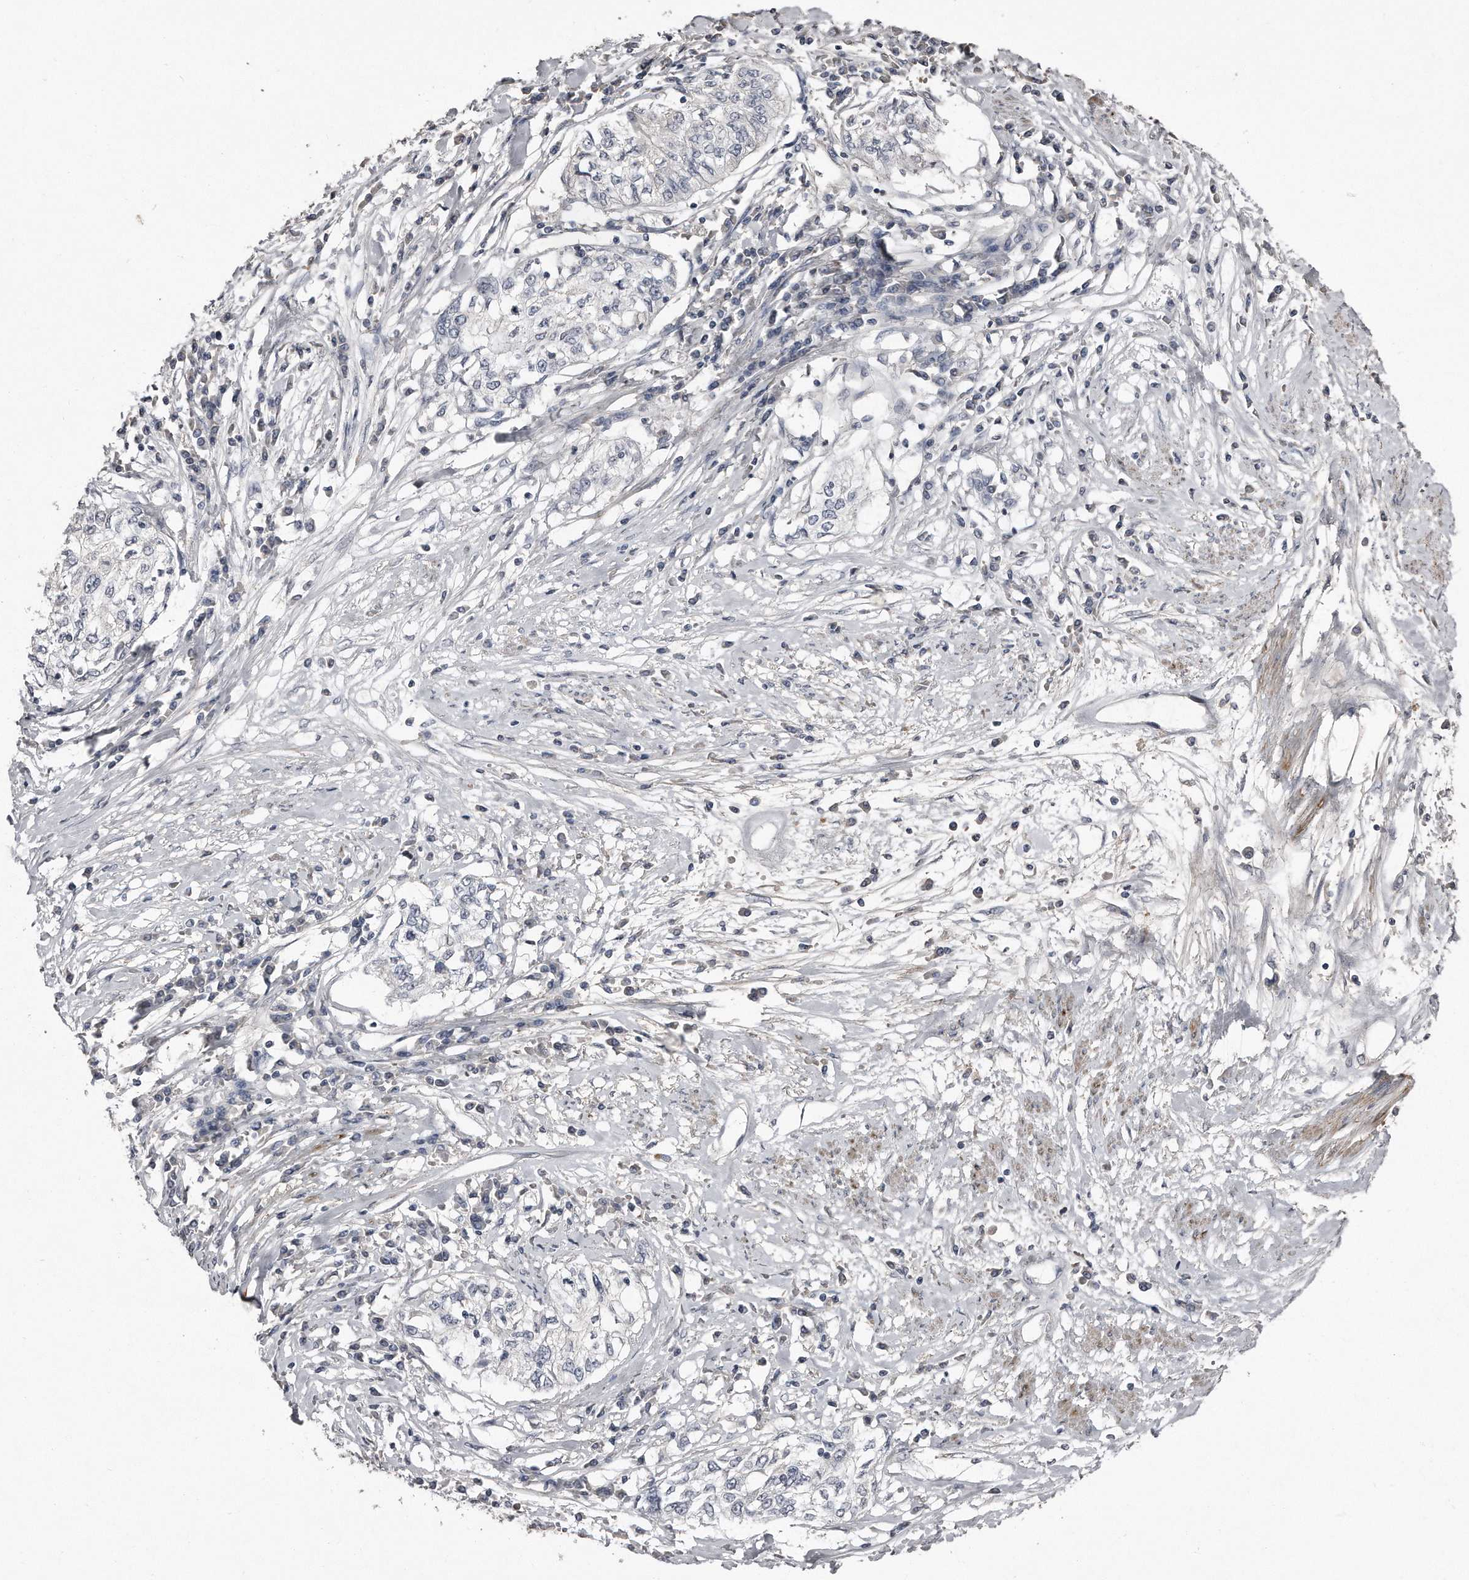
{"staining": {"intensity": "negative", "quantity": "none", "location": "none"}, "tissue": "cervical cancer", "cell_type": "Tumor cells", "image_type": "cancer", "snomed": [{"axis": "morphology", "description": "Squamous cell carcinoma, NOS"}, {"axis": "topography", "description": "Cervix"}], "caption": "Cervical cancer (squamous cell carcinoma) stained for a protein using immunohistochemistry demonstrates no staining tumor cells.", "gene": "LMOD1", "patient": {"sex": "female", "age": 57}}